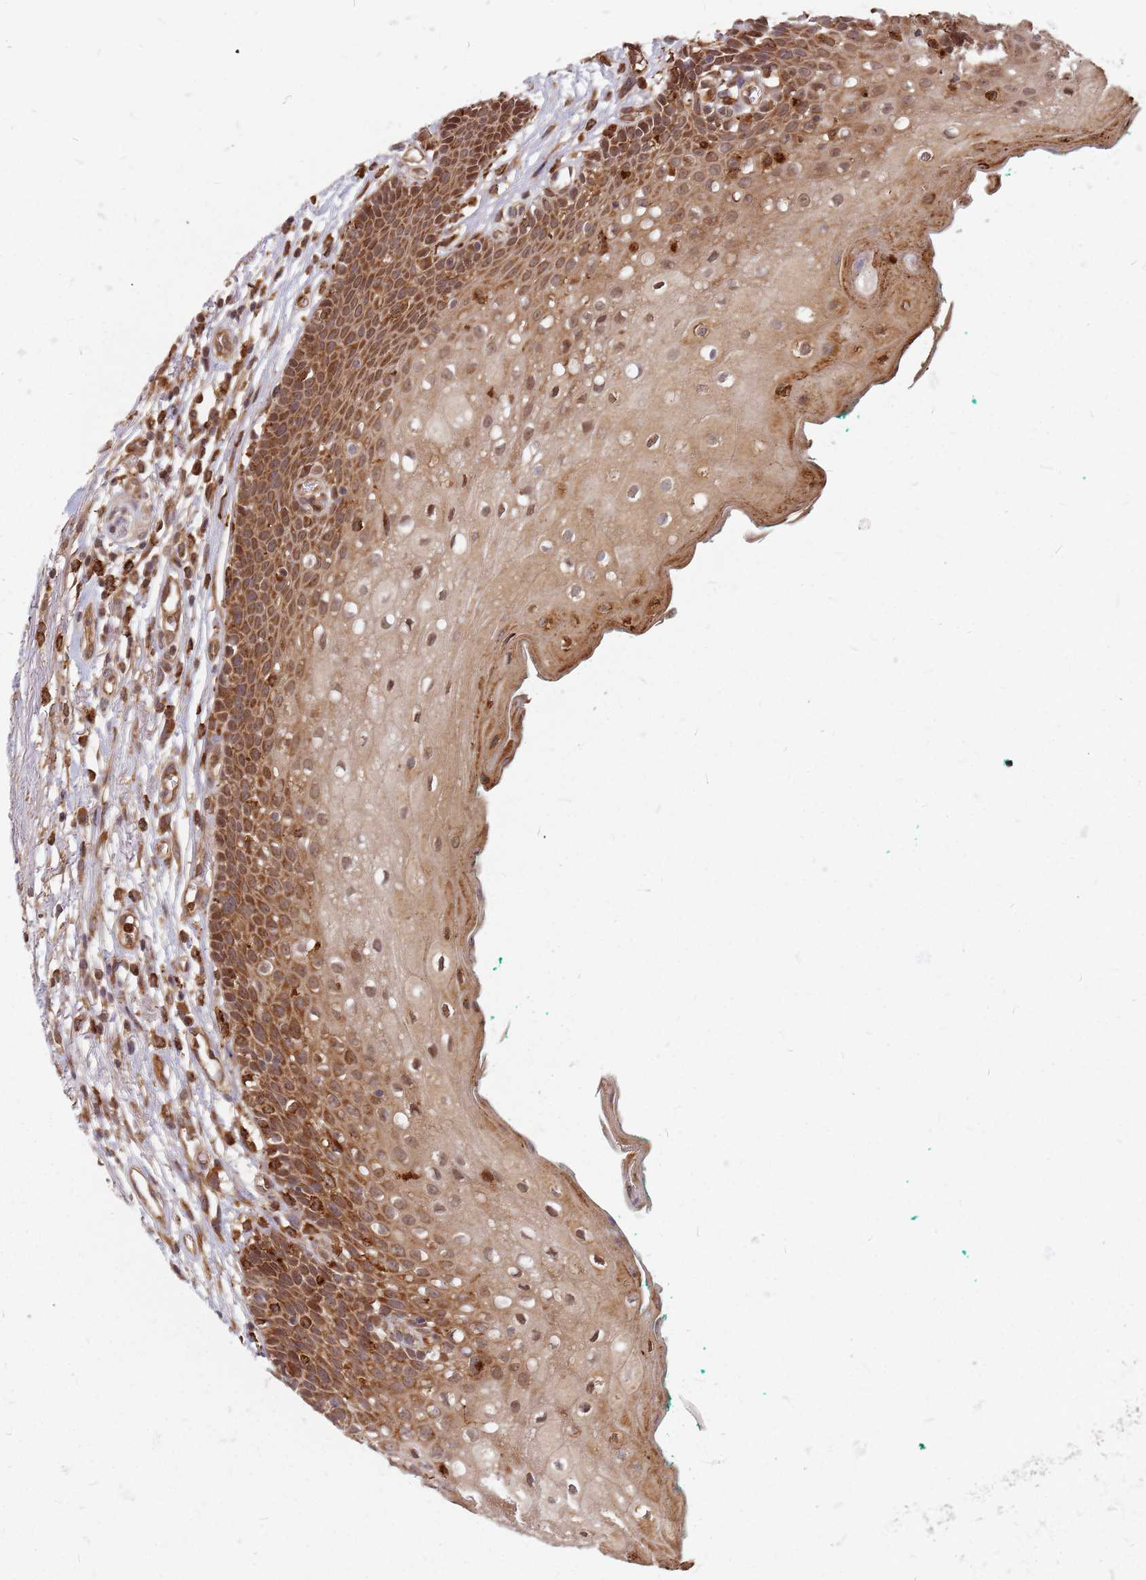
{"staining": {"intensity": "moderate", "quantity": ">75%", "location": "cytoplasmic/membranous,nuclear"}, "tissue": "oral mucosa", "cell_type": "Squamous epithelial cells", "image_type": "normal", "snomed": [{"axis": "morphology", "description": "Normal tissue, NOS"}, {"axis": "morphology", "description": "Squamous cell carcinoma, NOS"}, {"axis": "topography", "description": "Oral tissue"}, {"axis": "topography", "description": "Tounge, NOS"}, {"axis": "topography", "description": "Head-Neck"}], "caption": "Immunohistochemistry (IHC) (DAB (3,3'-diaminobenzidine)) staining of unremarkable oral mucosa demonstrates moderate cytoplasmic/membranous,nuclear protein expression in approximately >75% of squamous epithelial cells. (DAB (3,3'-diaminobenzidine) IHC with brightfield microscopy, high magnification).", "gene": "TRABD", "patient": {"sex": "male", "age": 79}}